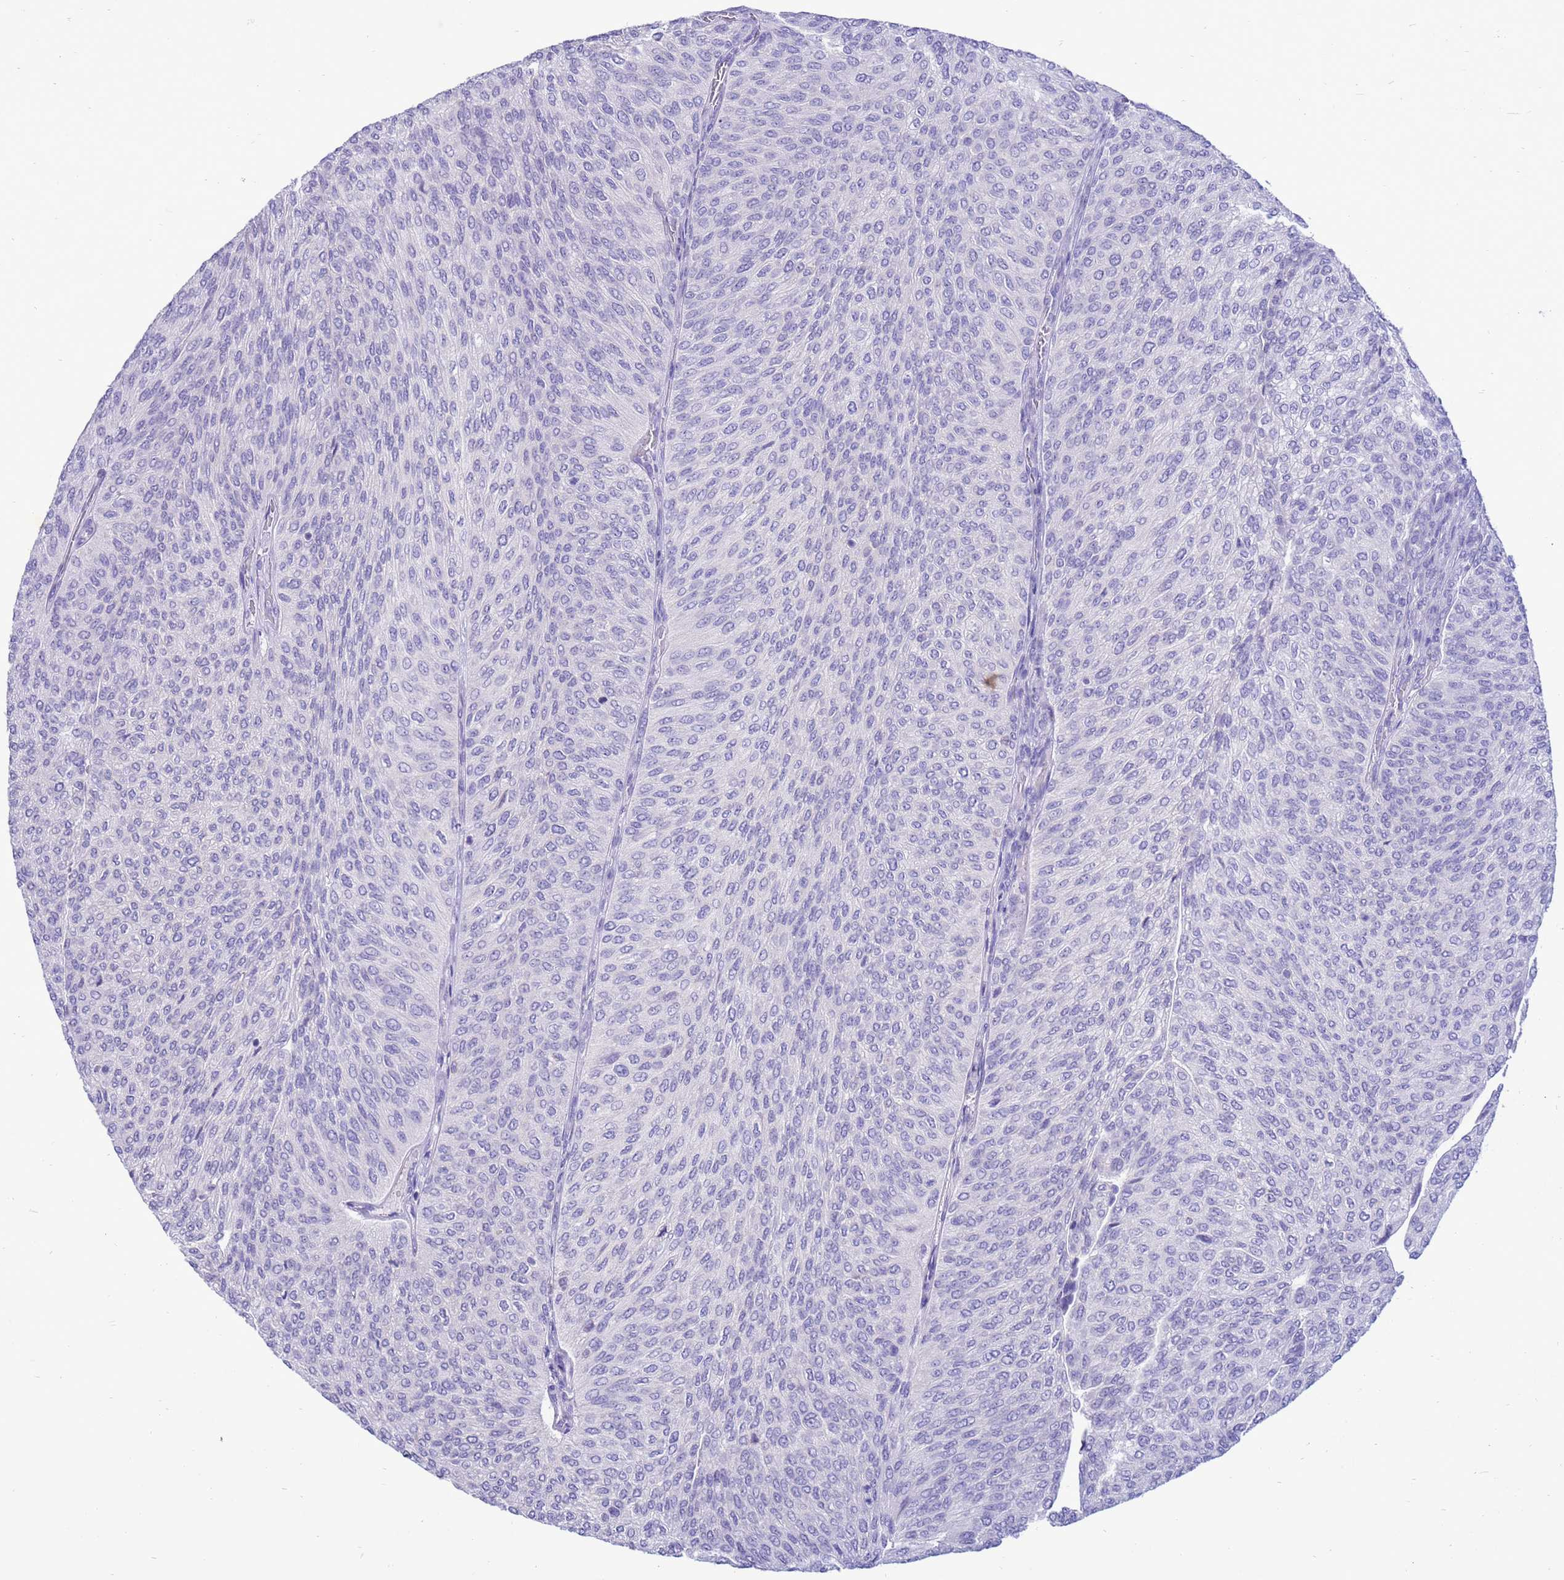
{"staining": {"intensity": "negative", "quantity": "none", "location": "none"}, "tissue": "urothelial cancer", "cell_type": "Tumor cells", "image_type": "cancer", "snomed": [{"axis": "morphology", "description": "Urothelial carcinoma, High grade"}, {"axis": "topography", "description": "Urinary bladder"}], "caption": "IHC of human urothelial cancer shows no staining in tumor cells.", "gene": "PDE10A", "patient": {"sex": "female", "age": 79}}